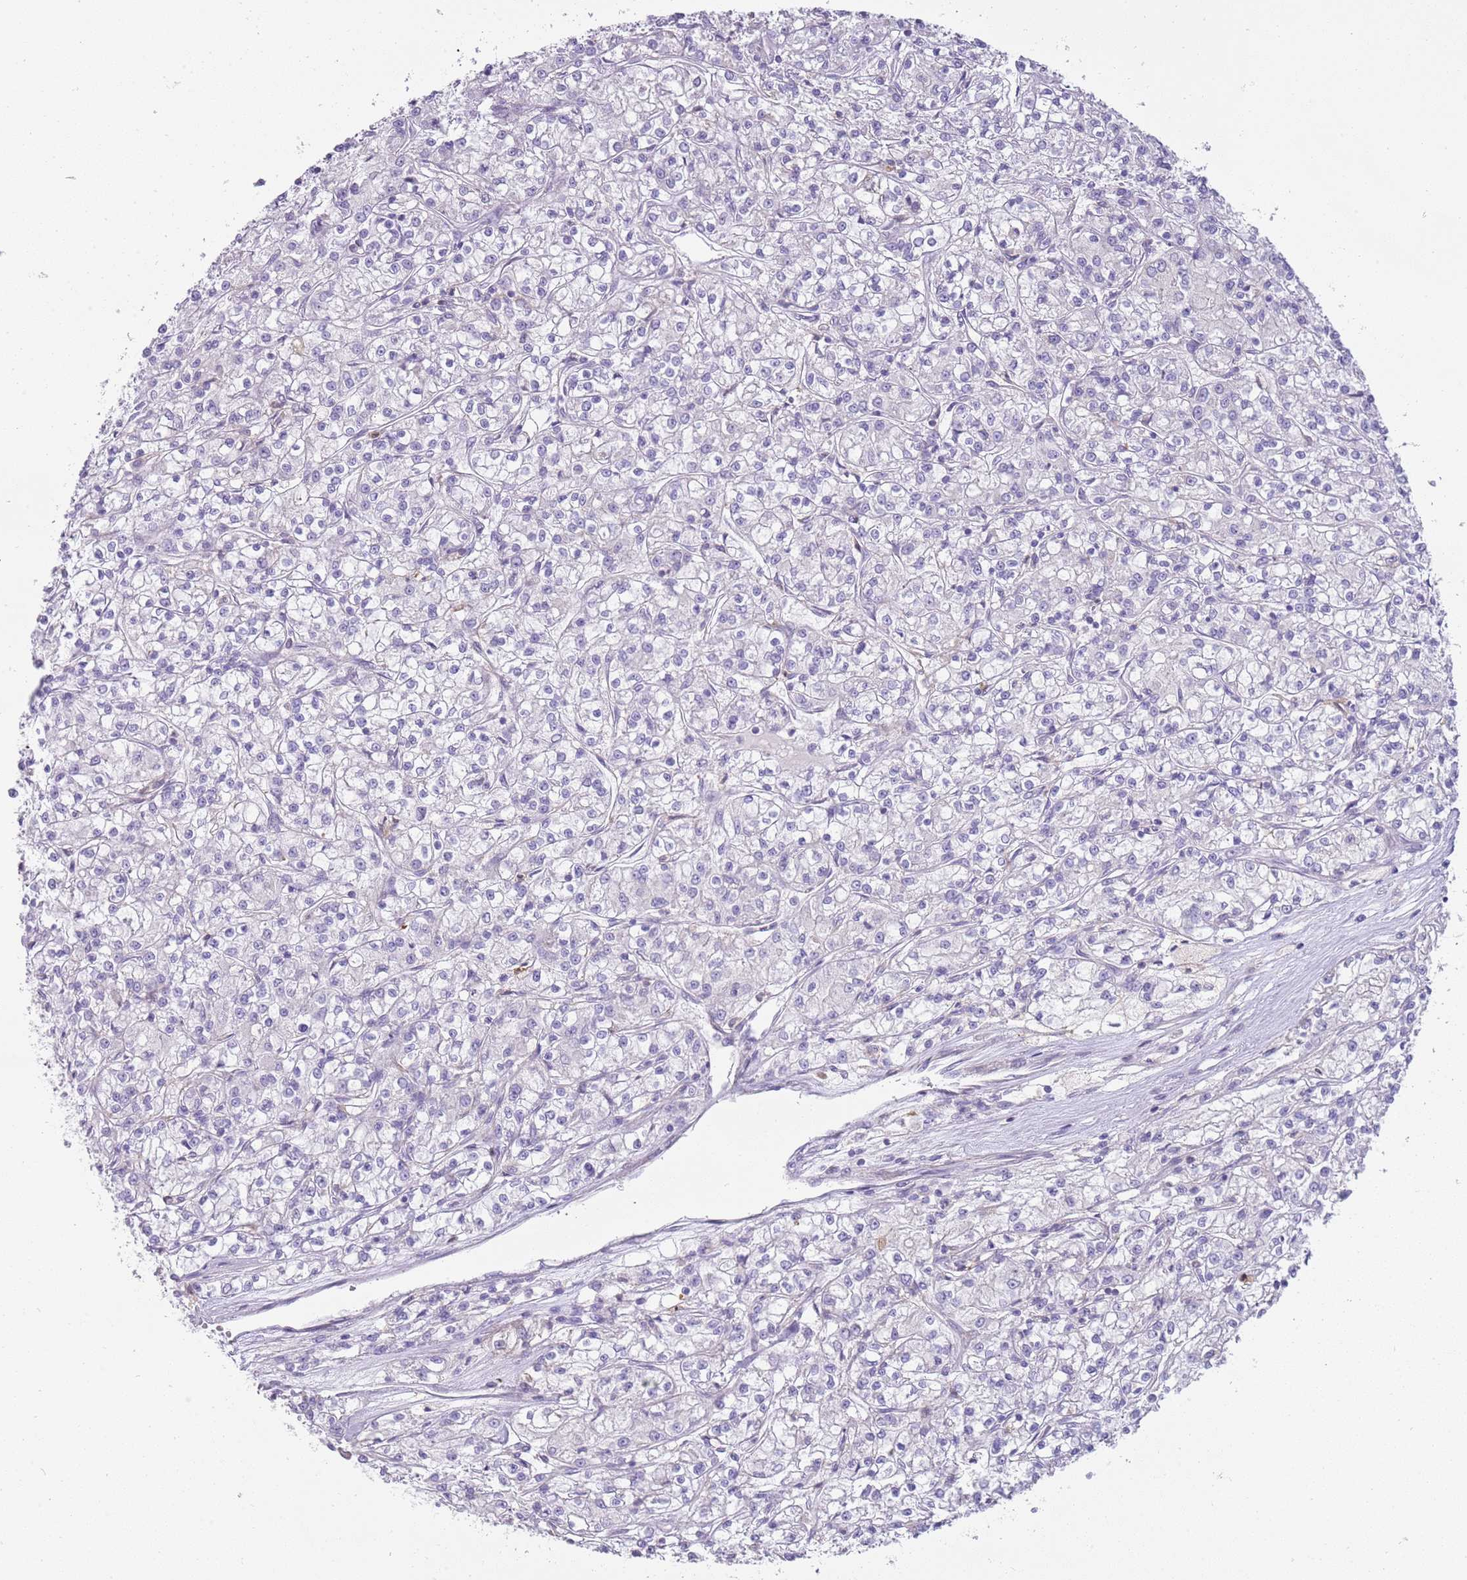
{"staining": {"intensity": "negative", "quantity": "none", "location": "none"}, "tissue": "renal cancer", "cell_type": "Tumor cells", "image_type": "cancer", "snomed": [{"axis": "morphology", "description": "Adenocarcinoma, NOS"}, {"axis": "topography", "description": "Kidney"}], "caption": "An IHC histopathology image of renal cancer is shown. There is no staining in tumor cells of renal cancer.", "gene": "DIPK1C", "patient": {"sex": "female", "age": 59}}